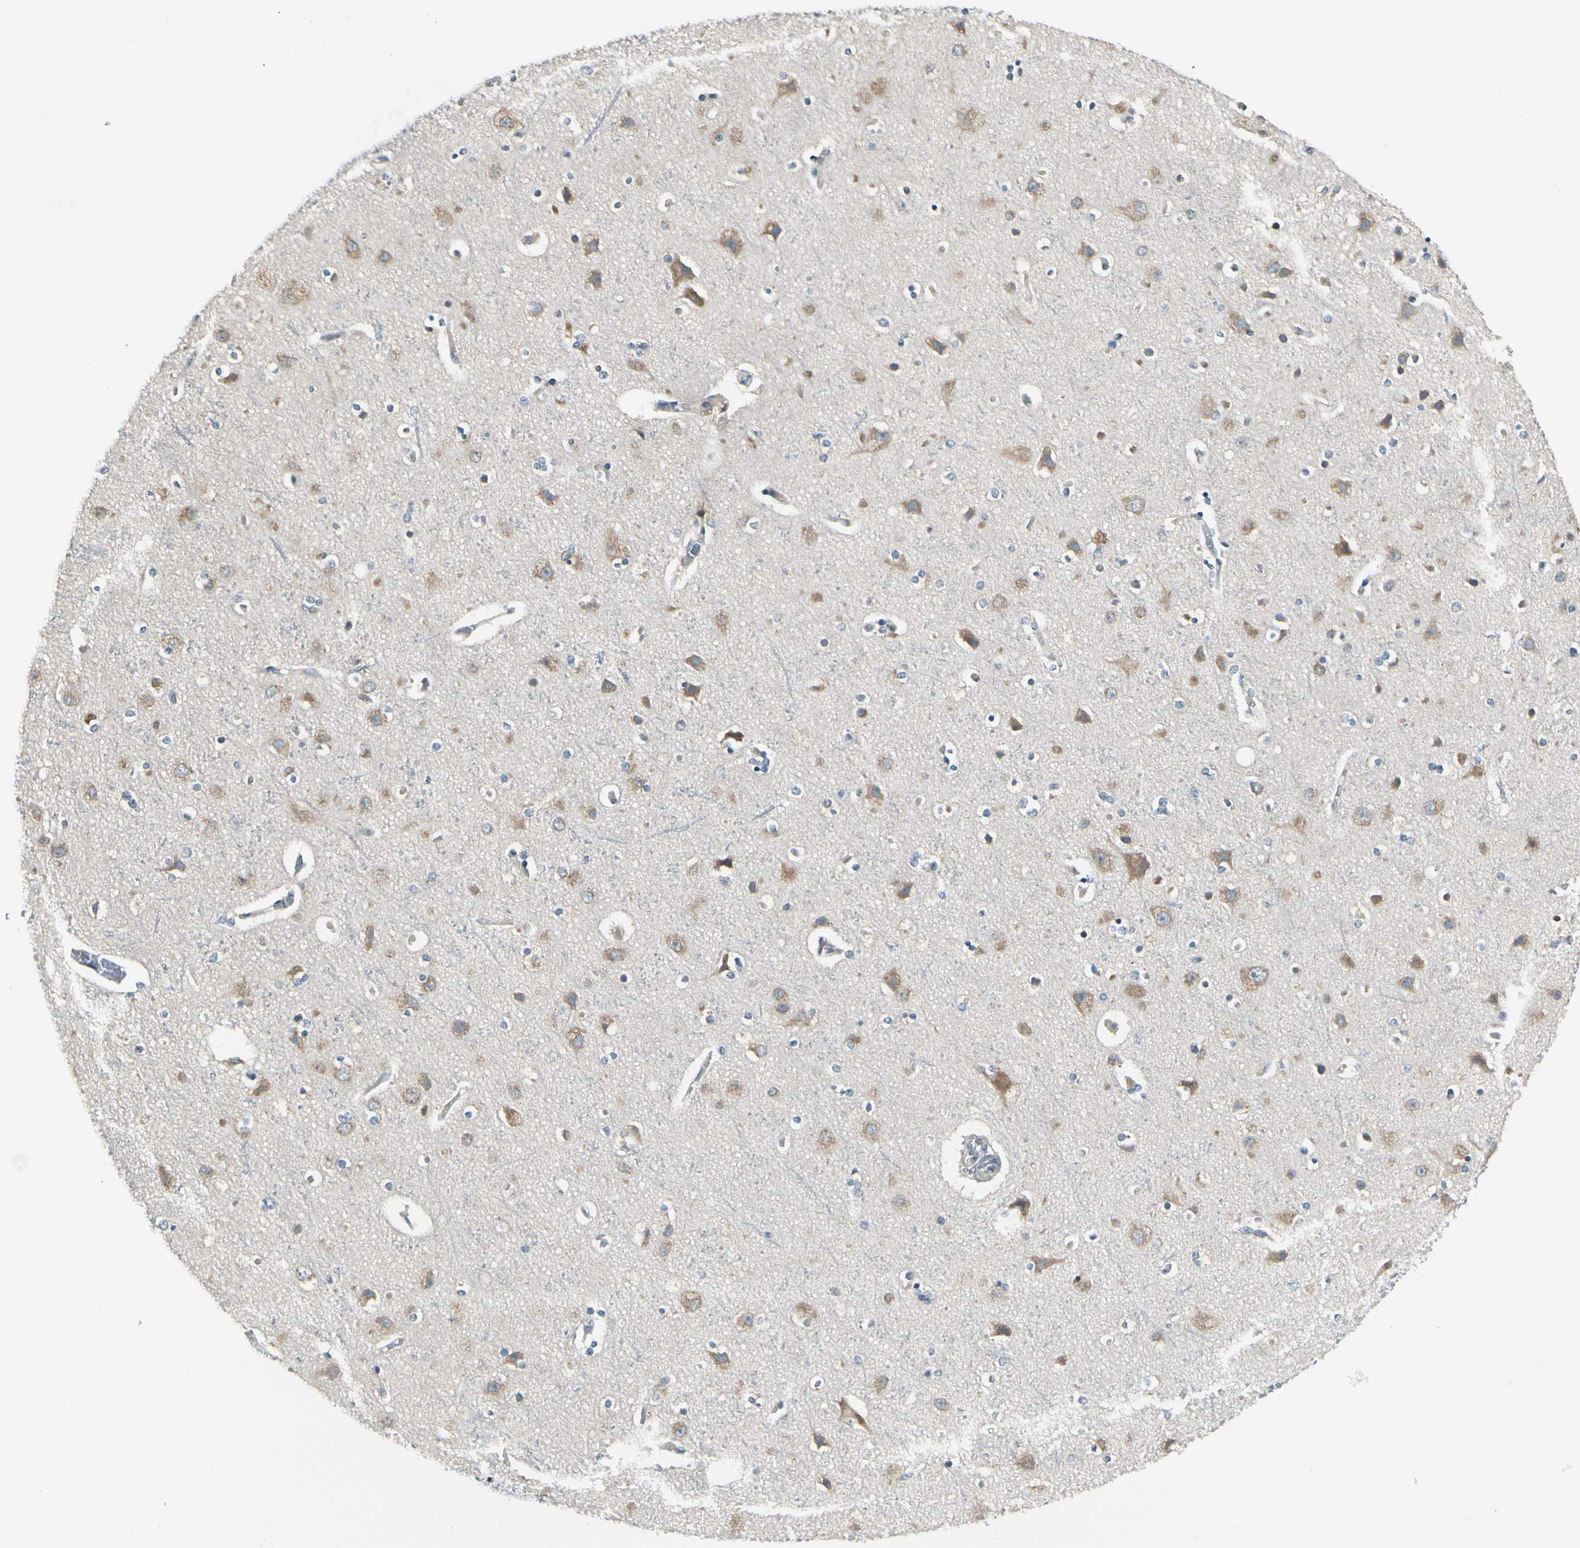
{"staining": {"intensity": "negative", "quantity": "none", "location": "none"}, "tissue": "cerebral cortex", "cell_type": "Endothelial cells", "image_type": "normal", "snomed": [{"axis": "morphology", "description": "Normal tissue, NOS"}, {"axis": "topography", "description": "Cerebral cortex"}], "caption": "Immunohistochemistry (IHC) of unremarkable human cerebral cortex exhibits no staining in endothelial cells.", "gene": "BNIP1", "patient": {"sex": "female", "age": 54}}